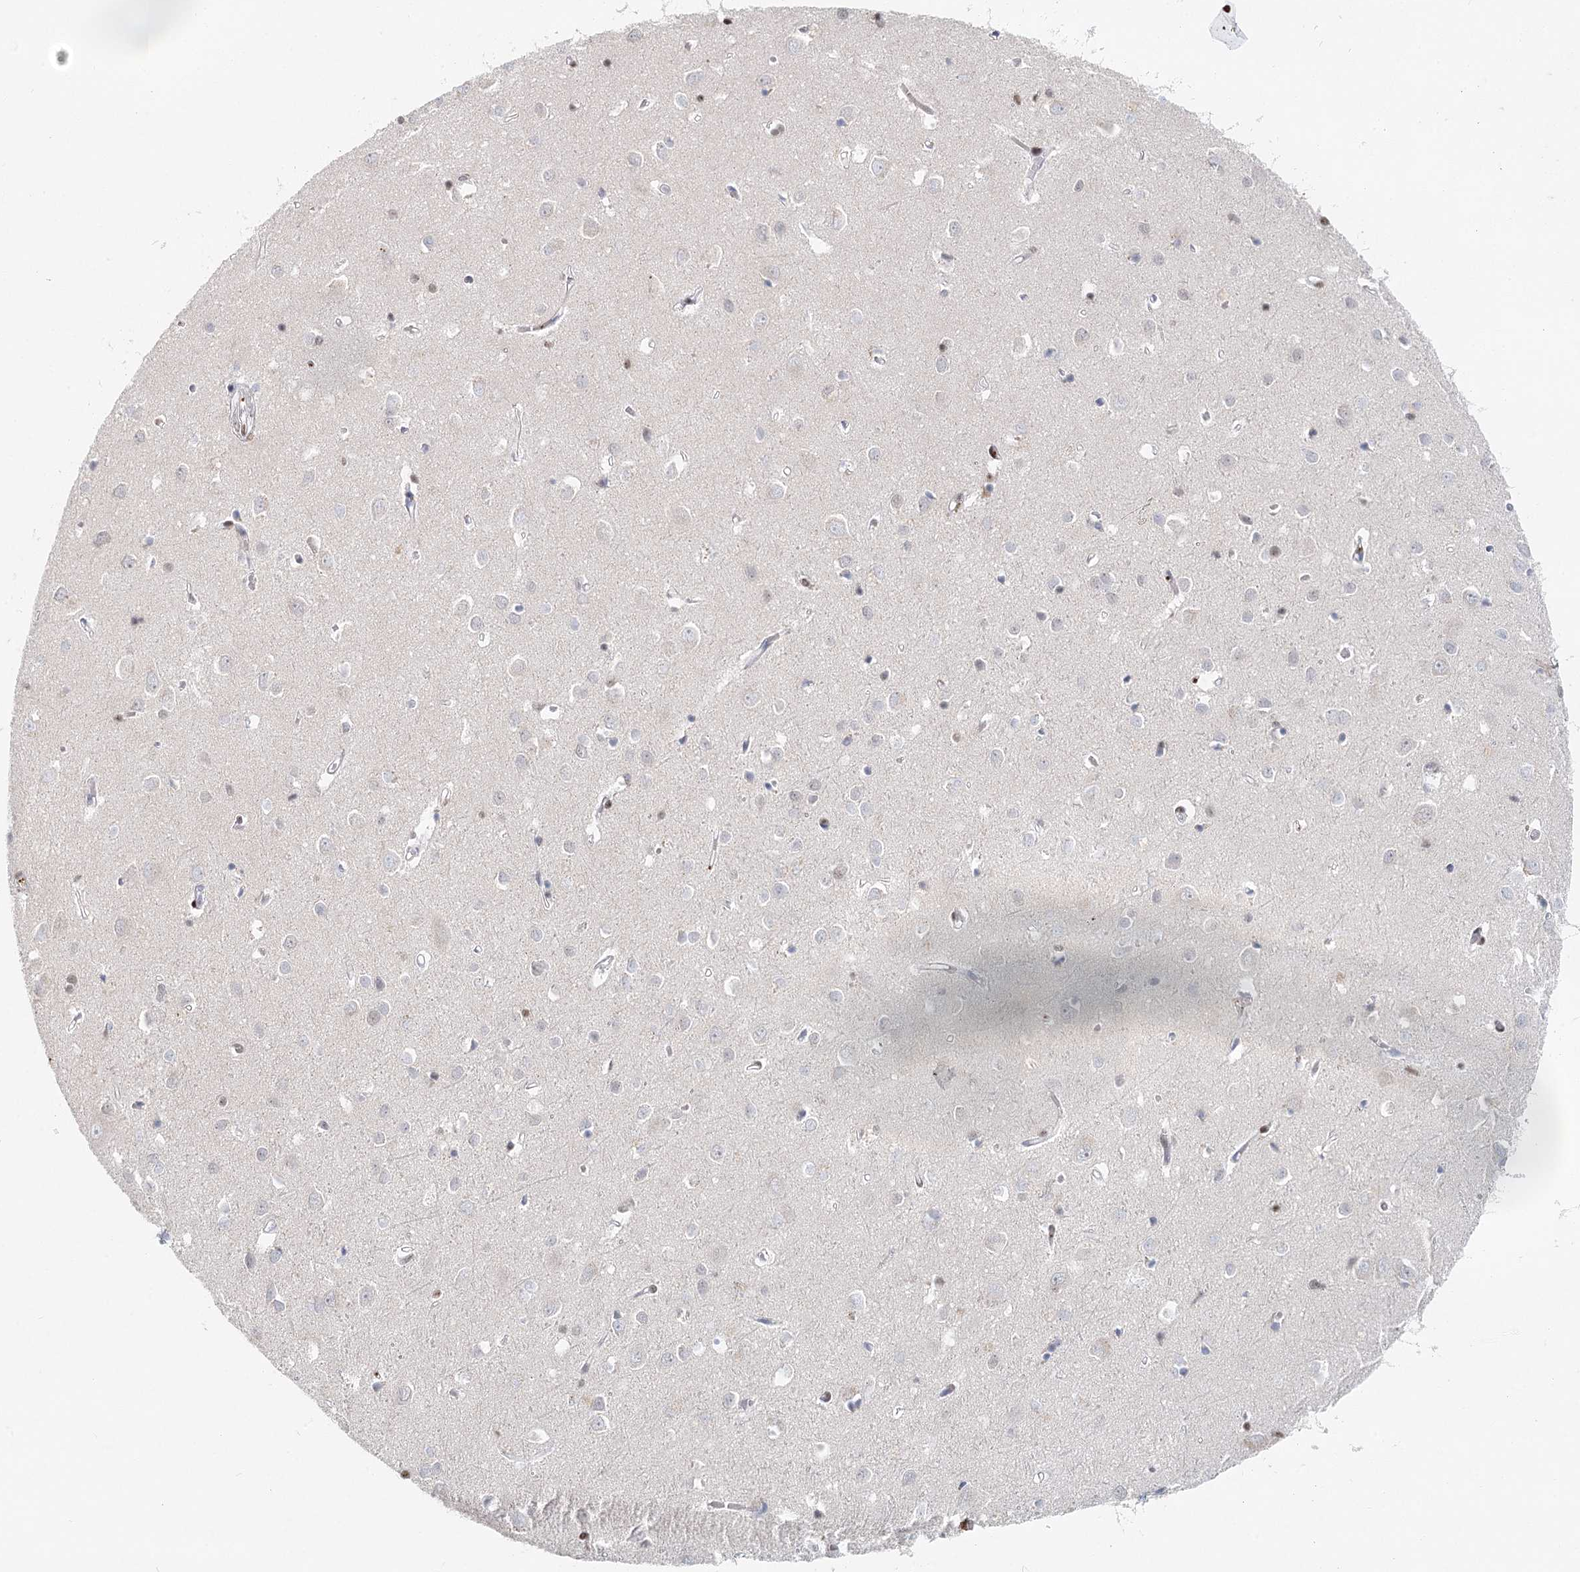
{"staining": {"intensity": "negative", "quantity": "none", "location": "none"}, "tissue": "cerebral cortex", "cell_type": "Endothelial cells", "image_type": "normal", "snomed": [{"axis": "morphology", "description": "Normal tissue, NOS"}, {"axis": "topography", "description": "Cerebral cortex"}], "caption": "Image shows no protein staining in endothelial cells of benign cerebral cortex. (DAB (3,3'-diaminobenzidine) IHC visualized using brightfield microscopy, high magnification).", "gene": "BNIP5", "patient": {"sex": "female", "age": 64}}